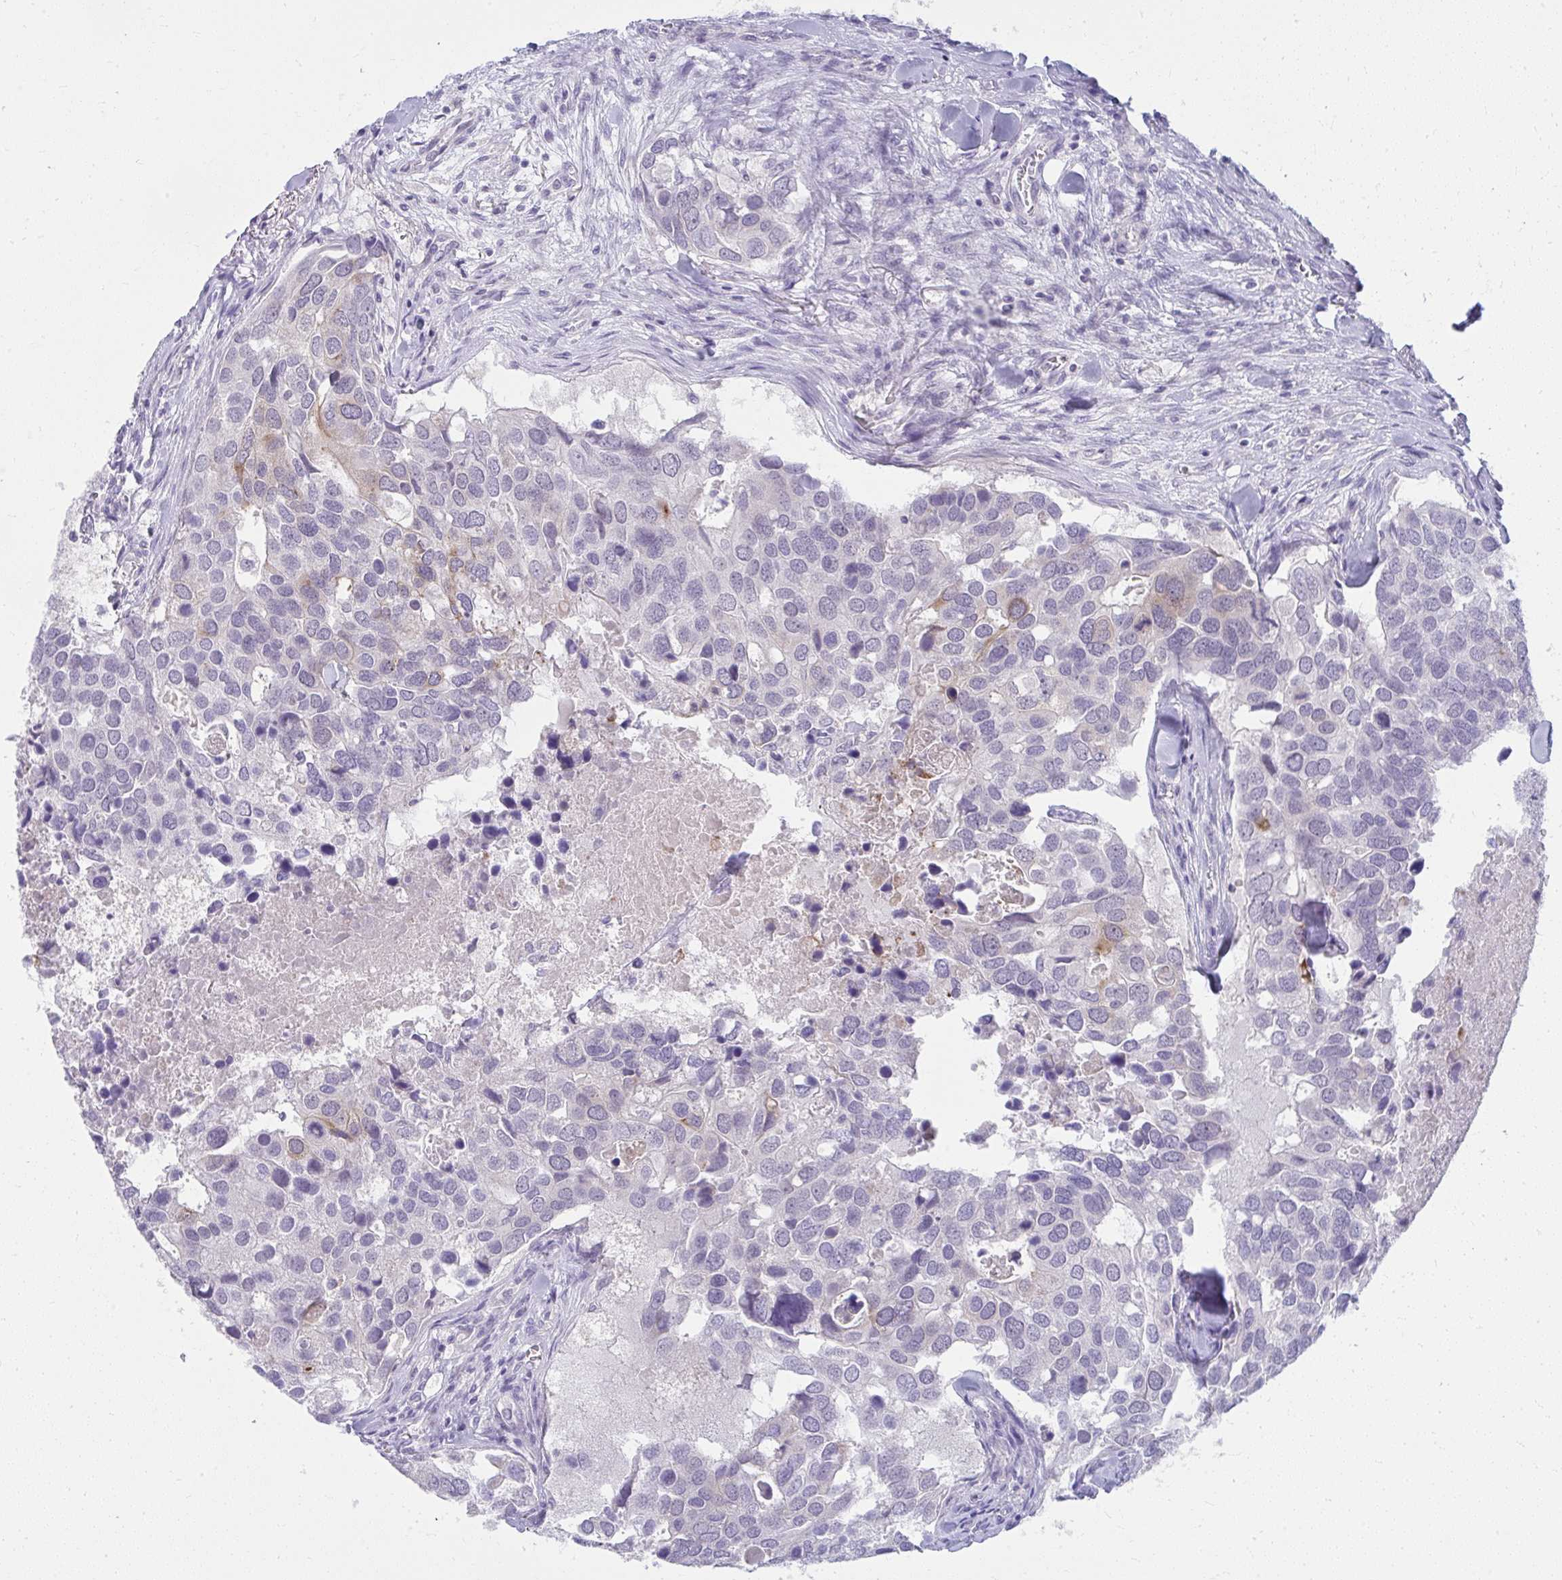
{"staining": {"intensity": "weak", "quantity": "<25%", "location": "cytoplasmic/membranous"}, "tissue": "breast cancer", "cell_type": "Tumor cells", "image_type": "cancer", "snomed": [{"axis": "morphology", "description": "Duct carcinoma"}, {"axis": "topography", "description": "Breast"}], "caption": "Immunohistochemical staining of human breast invasive ductal carcinoma reveals no significant staining in tumor cells.", "gene": "UGT3A2", "patient": {"sex": "female", "age": 83}}